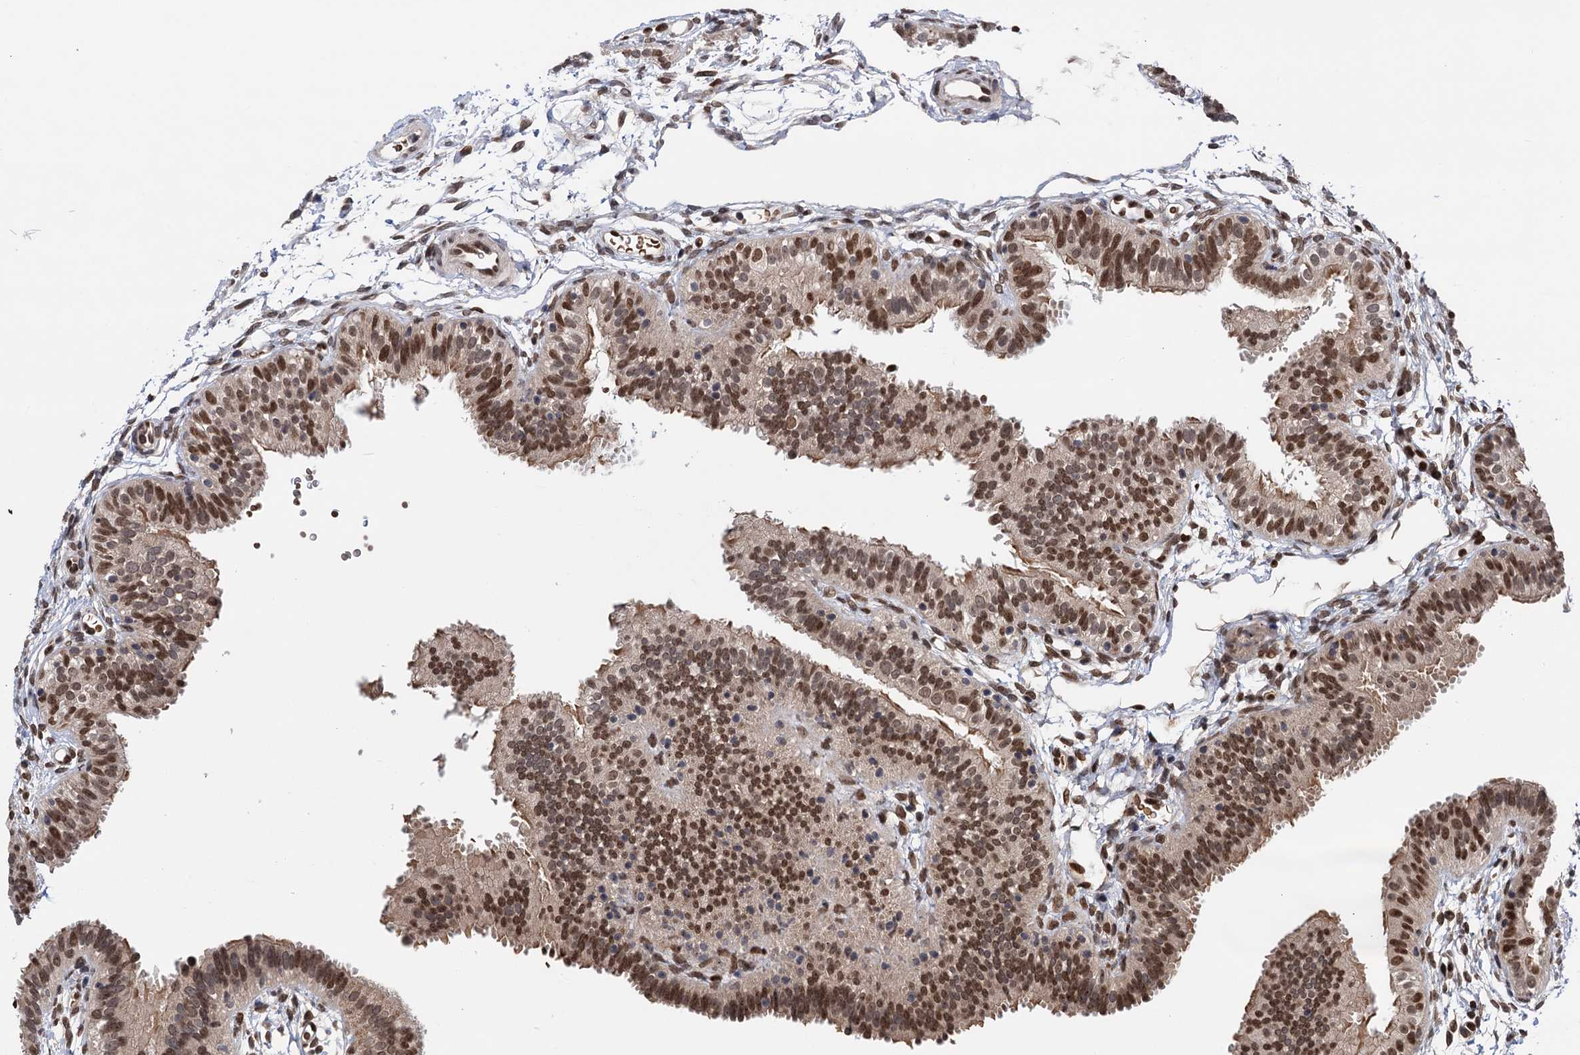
{"staining": {"intensity": "moderate", "quantity": ">75%", "location": "cytoplasmic/membranous,nuclear"}, "tissue": "fallopian tube", "cell_type": "Glandular cells", "image_type": "normal", "snomed": [{"axis": "morphology", "description": "Normal tissue, NOS"}, {"axis": "topography", "description": "Fallopian tube"}], "caption": "Moderate cytoplasmic/membranous,nuclear positivity for a protein is seen in about >75% of glandular cells of normal fallopian tube using immunohistochemistry (IHC).", "gene": "MESD", "patient": {"sex": "female", "age": 35}}